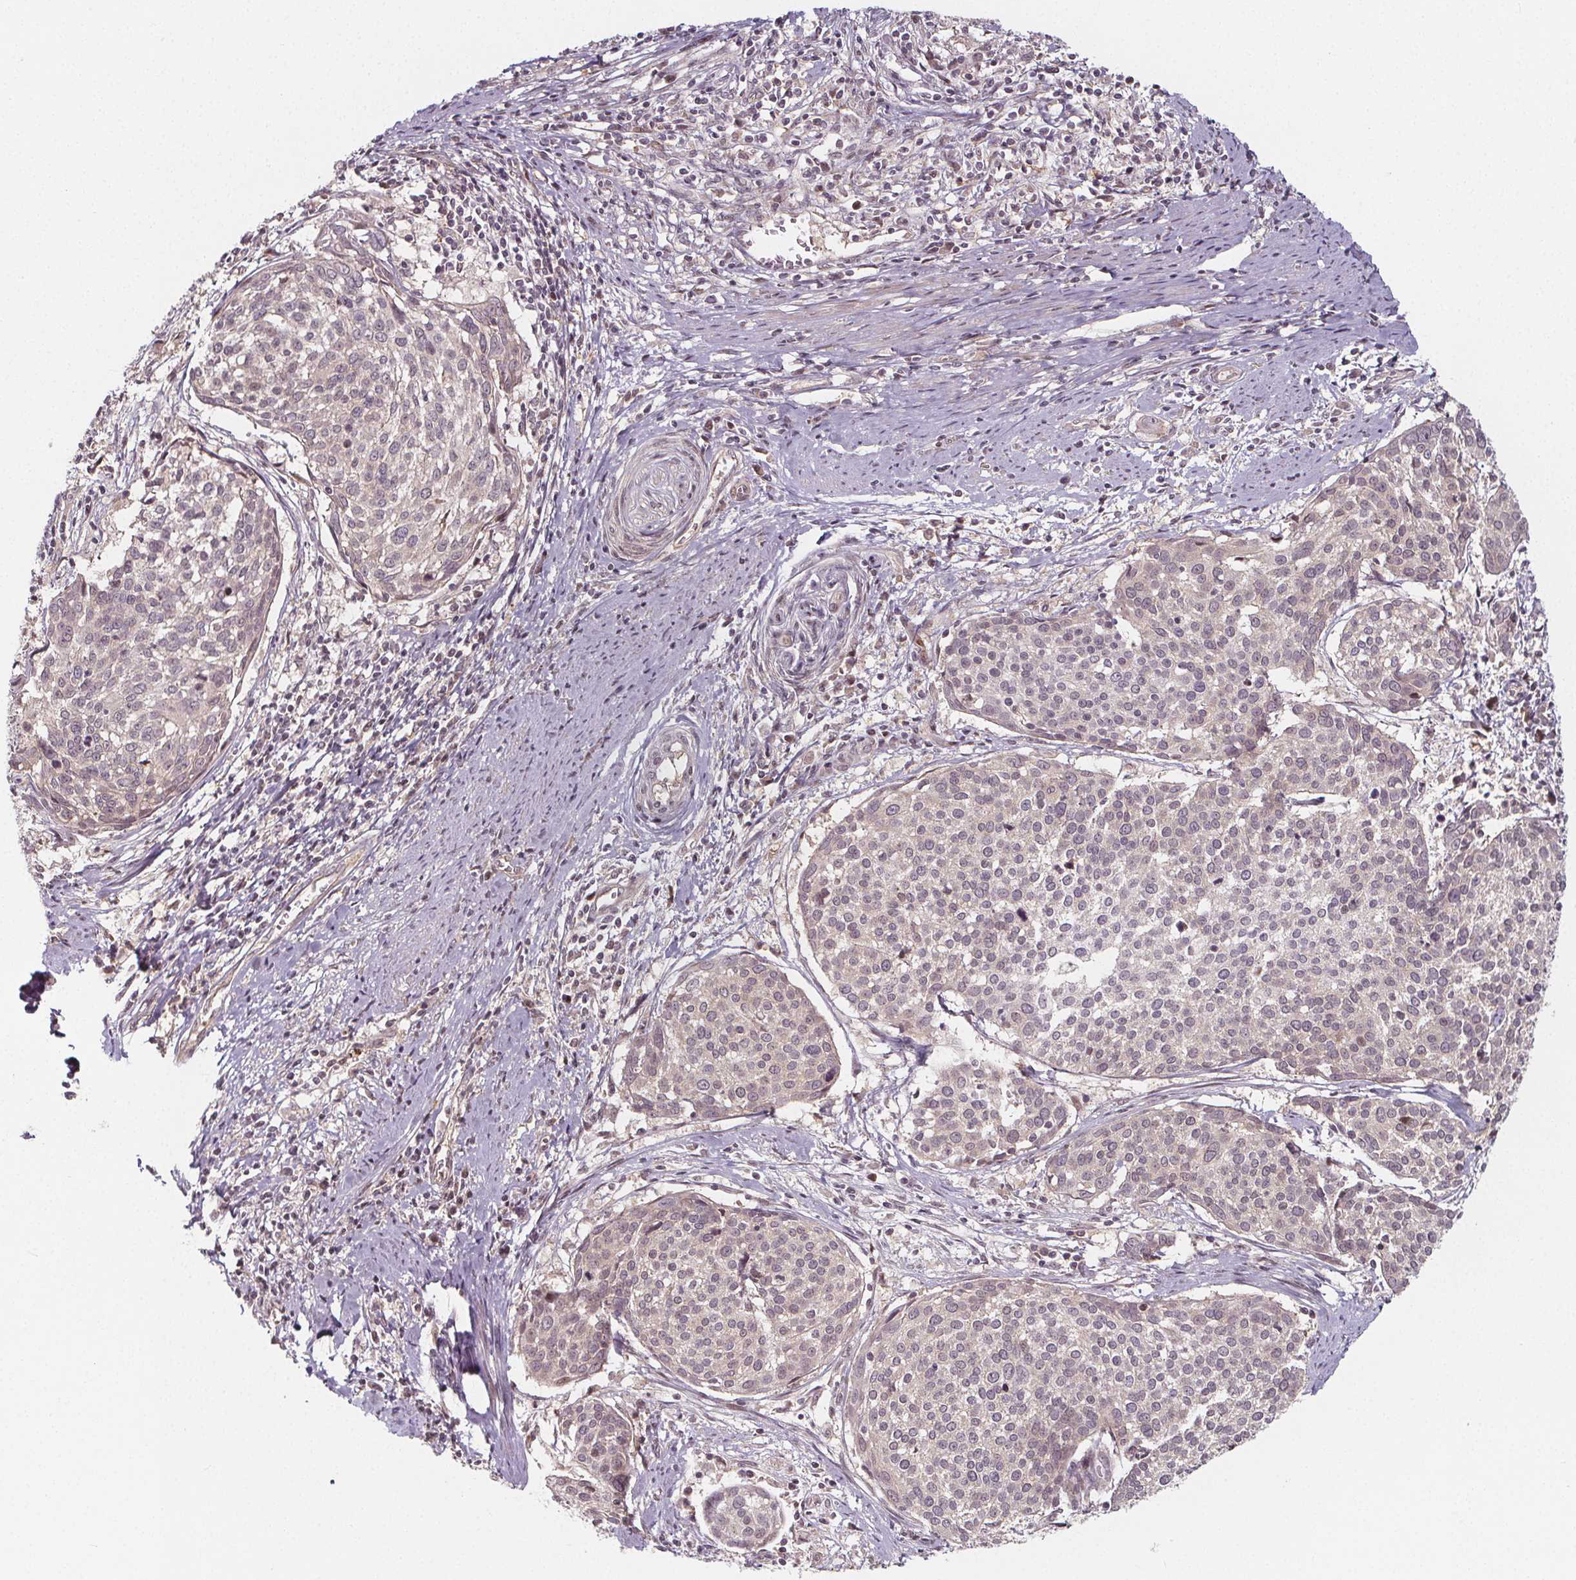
{"staining": {"intensity": "weak", "quantity": "<25%", "location": "cytoplasmic/membranous"}, "tissue": "cervical cancer", "cell_type": "Tumor cells", "image_type": "cancer", "snomed": [{"axis": "morphology", "description": "Squamous cell carcinoma, NOS"}, {"axis": "topography", "description": "Cervix"}], "caption": "Immunohistochemical staining of human cervical cancer demonstrates no significant staining in tumor cells.", "gene": "AKT1S1", "patient": {"sex": "female", "age": 39}}